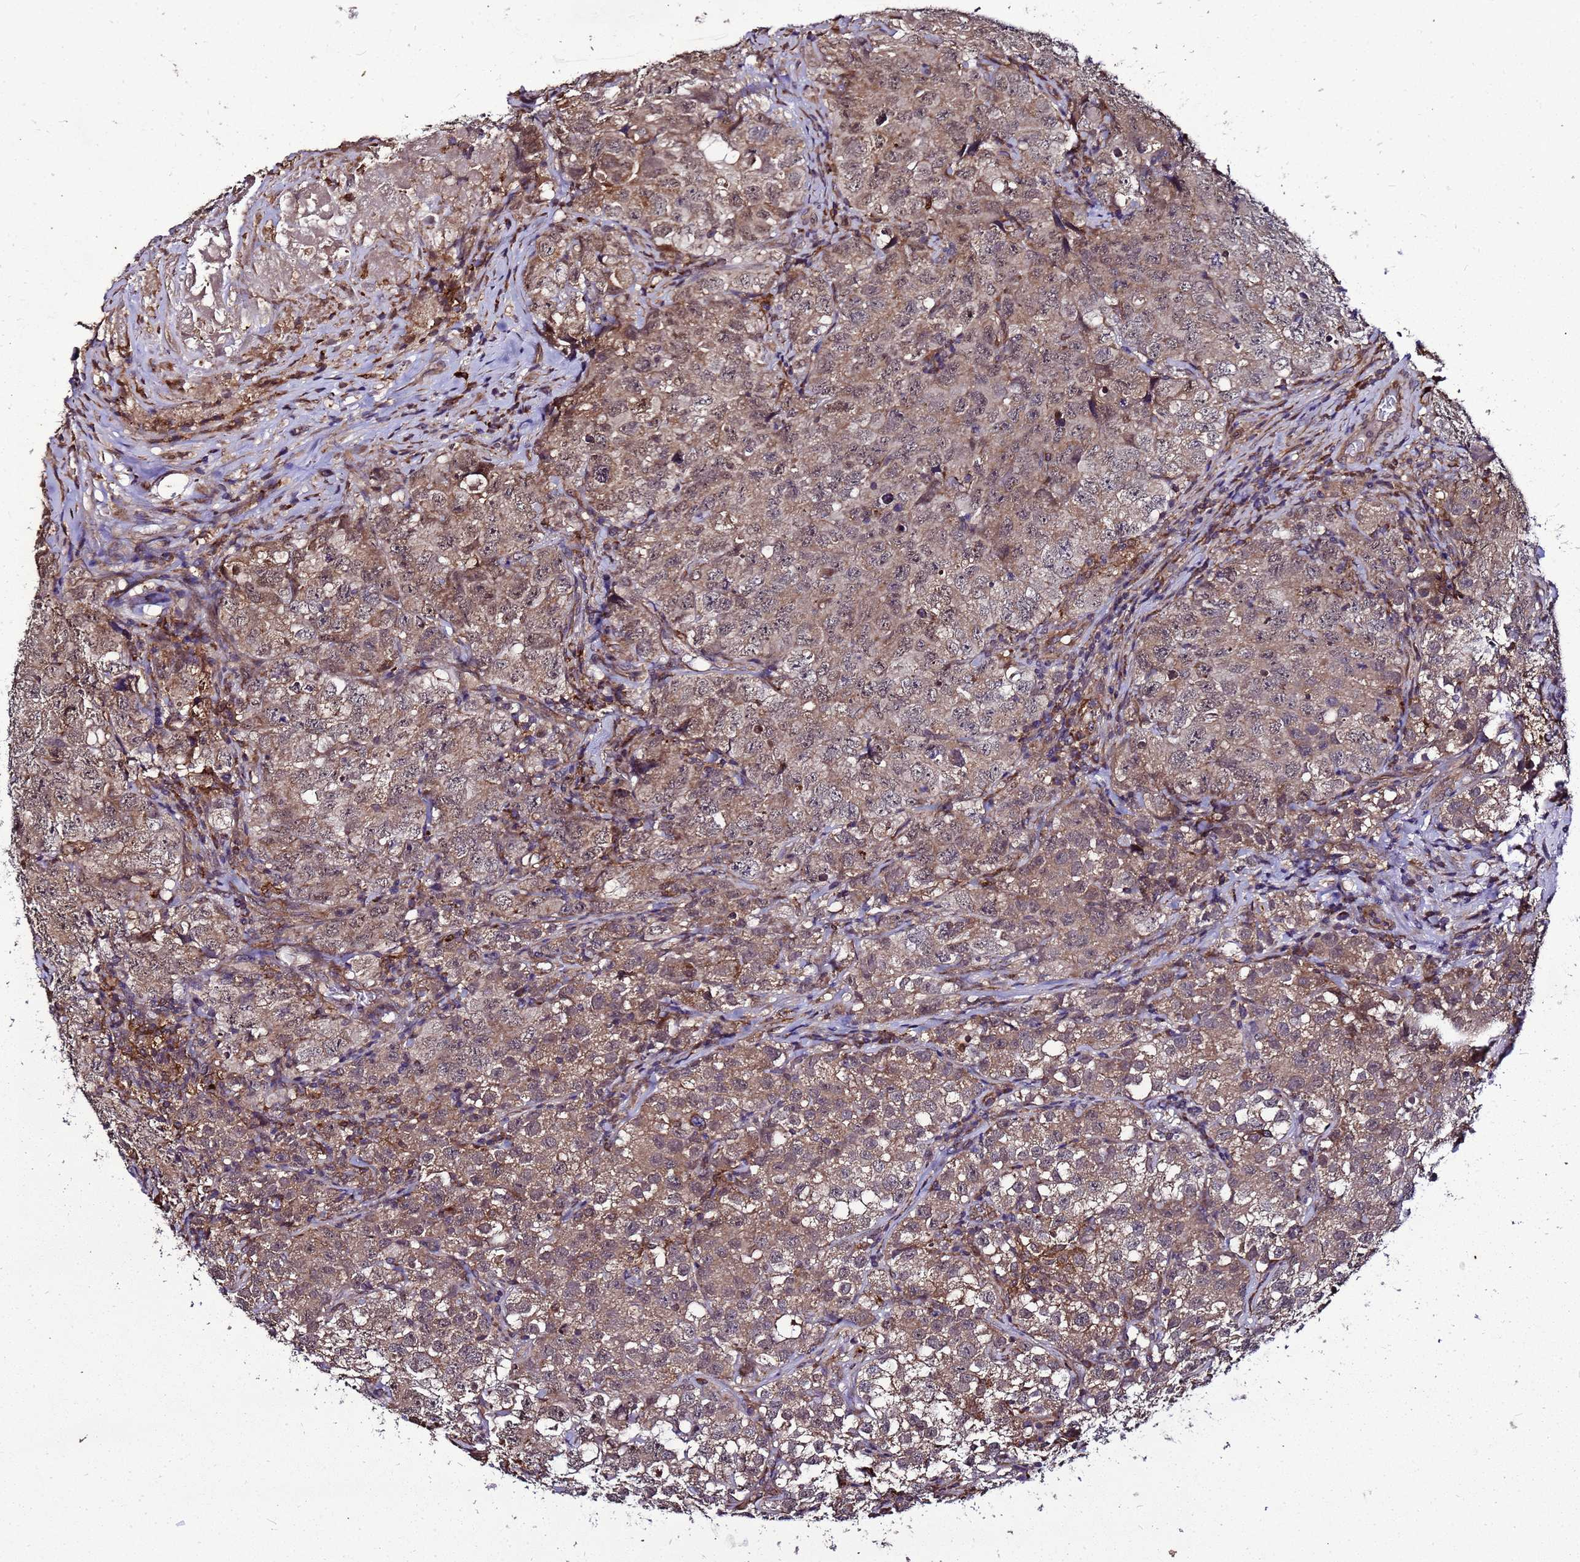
{"staining": {"intensity": "moderate", "quantity": ">75%", "location": "cytoplasmic/membranous"}, "tissue": "testis cancer", "cell_type": "Tumor cells", "image_type": "cancer", "snomed": [{"axis": "morphology", "description": "Seminoma, NOS"}, {"axis": "morphology", "description": "Carcinoma, Embryonal, NOS"}, {"axis": "topography", "description": "Testis"}], "caption": "Human testis embryonal carcinoma stained with a brown dye demonstrates moderate cytoplasmic/membranous positive expression in approximately >75% of tumor cells.", "gene": "TRABD", "patient": {"sex": "male", "age": 43}}